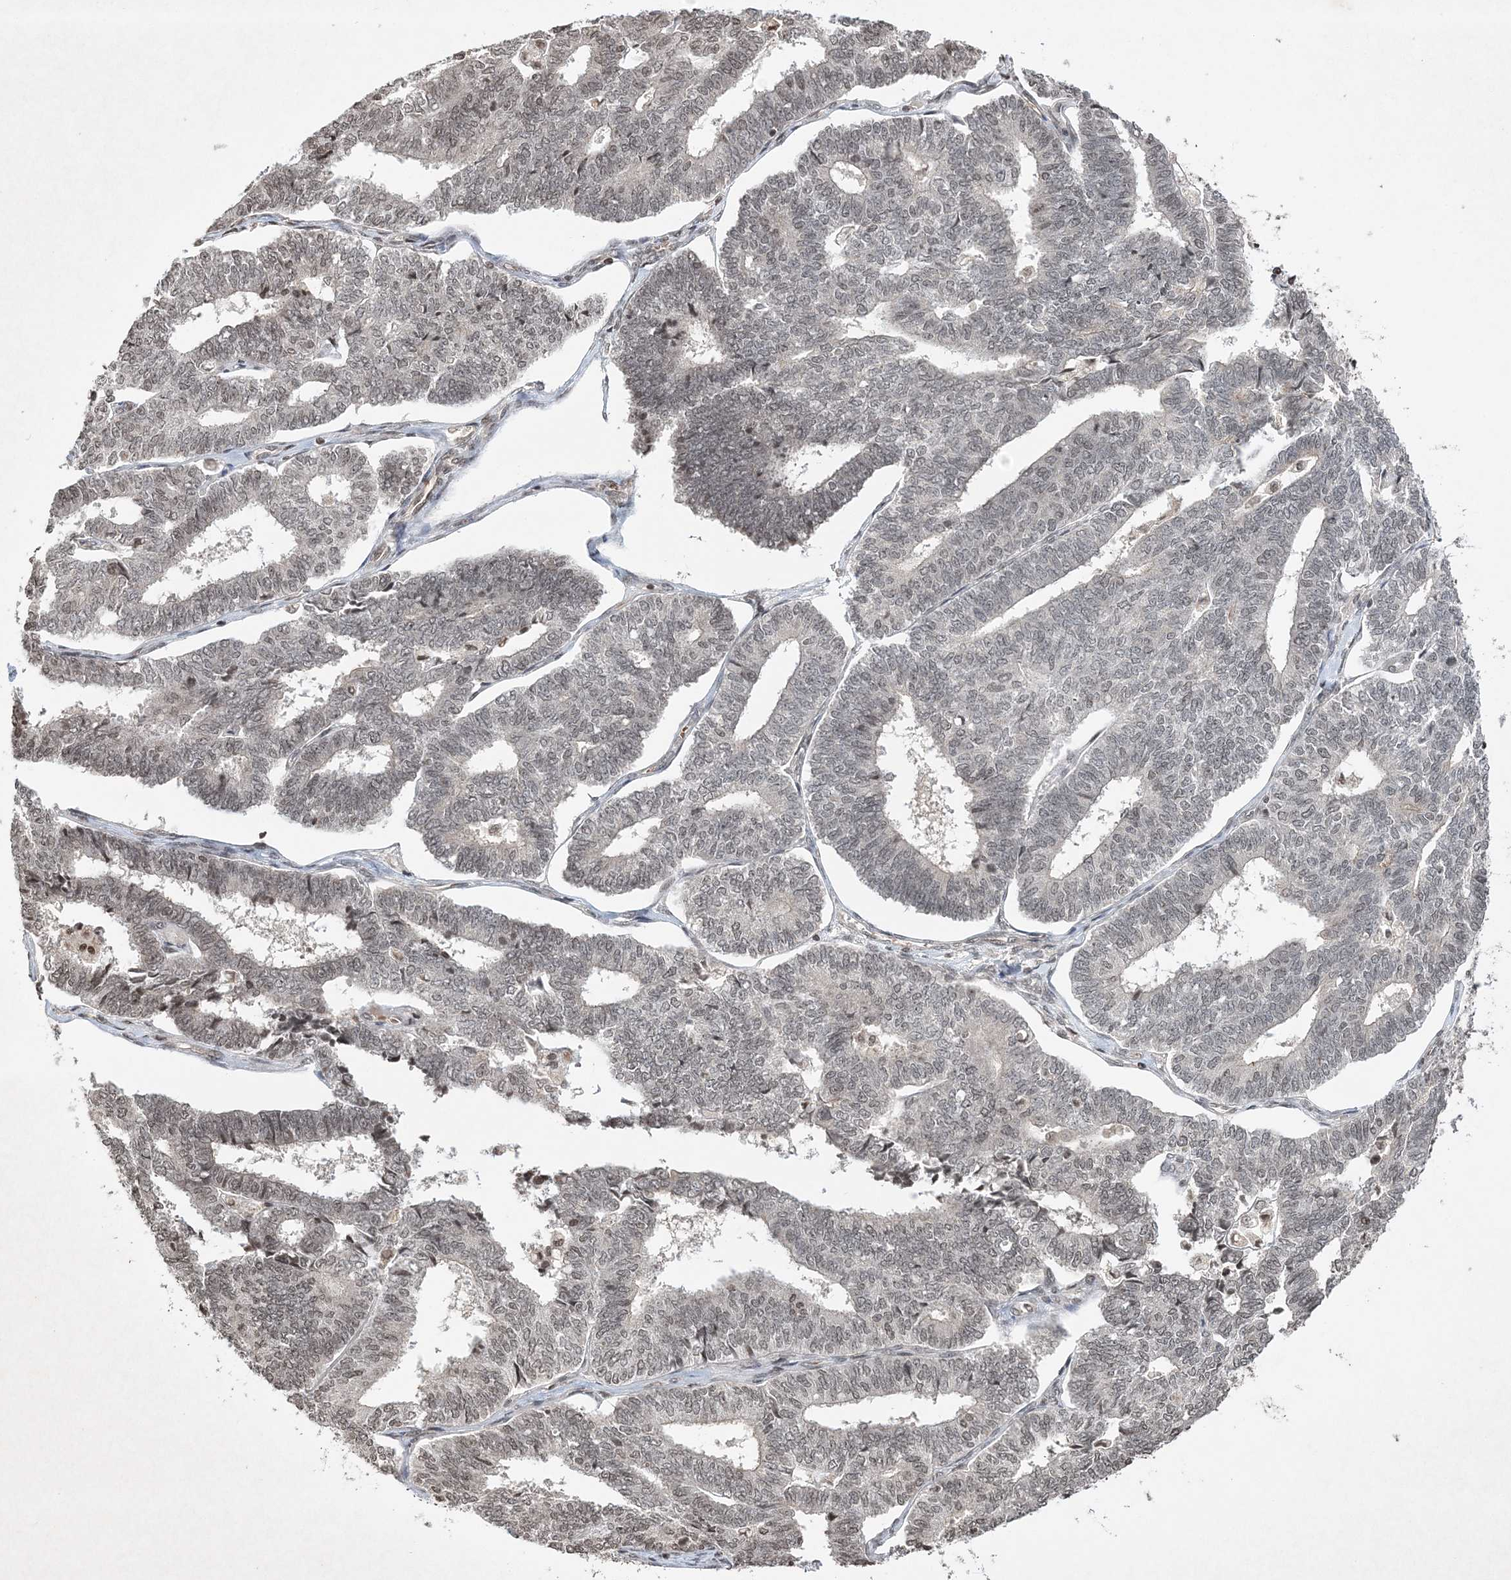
{"staining": {"intensity": "negative", "quantity": "none", "location": "none"}, "tissue": "endometrial cancer", "cell_type": "Tumor cells", "image_type": "cancer", "snomed": [{"axis": "morphology", "description": "Adenocarcinoma, NOS"}, {"axis": "topography", "description": "Endometrium"}], "caption": "Immunohistochemistry photomicrograph of human endometrial cancer (adenocarcinoma) stained for a protein (brown), which reveals no positivity in tumor cells. The staining is performed using DAB brown chromogen with nuclei counter-stained in using hematoxylin.", "gene": "NEDD9", "patient": {"sex": "female", "age": 70}}